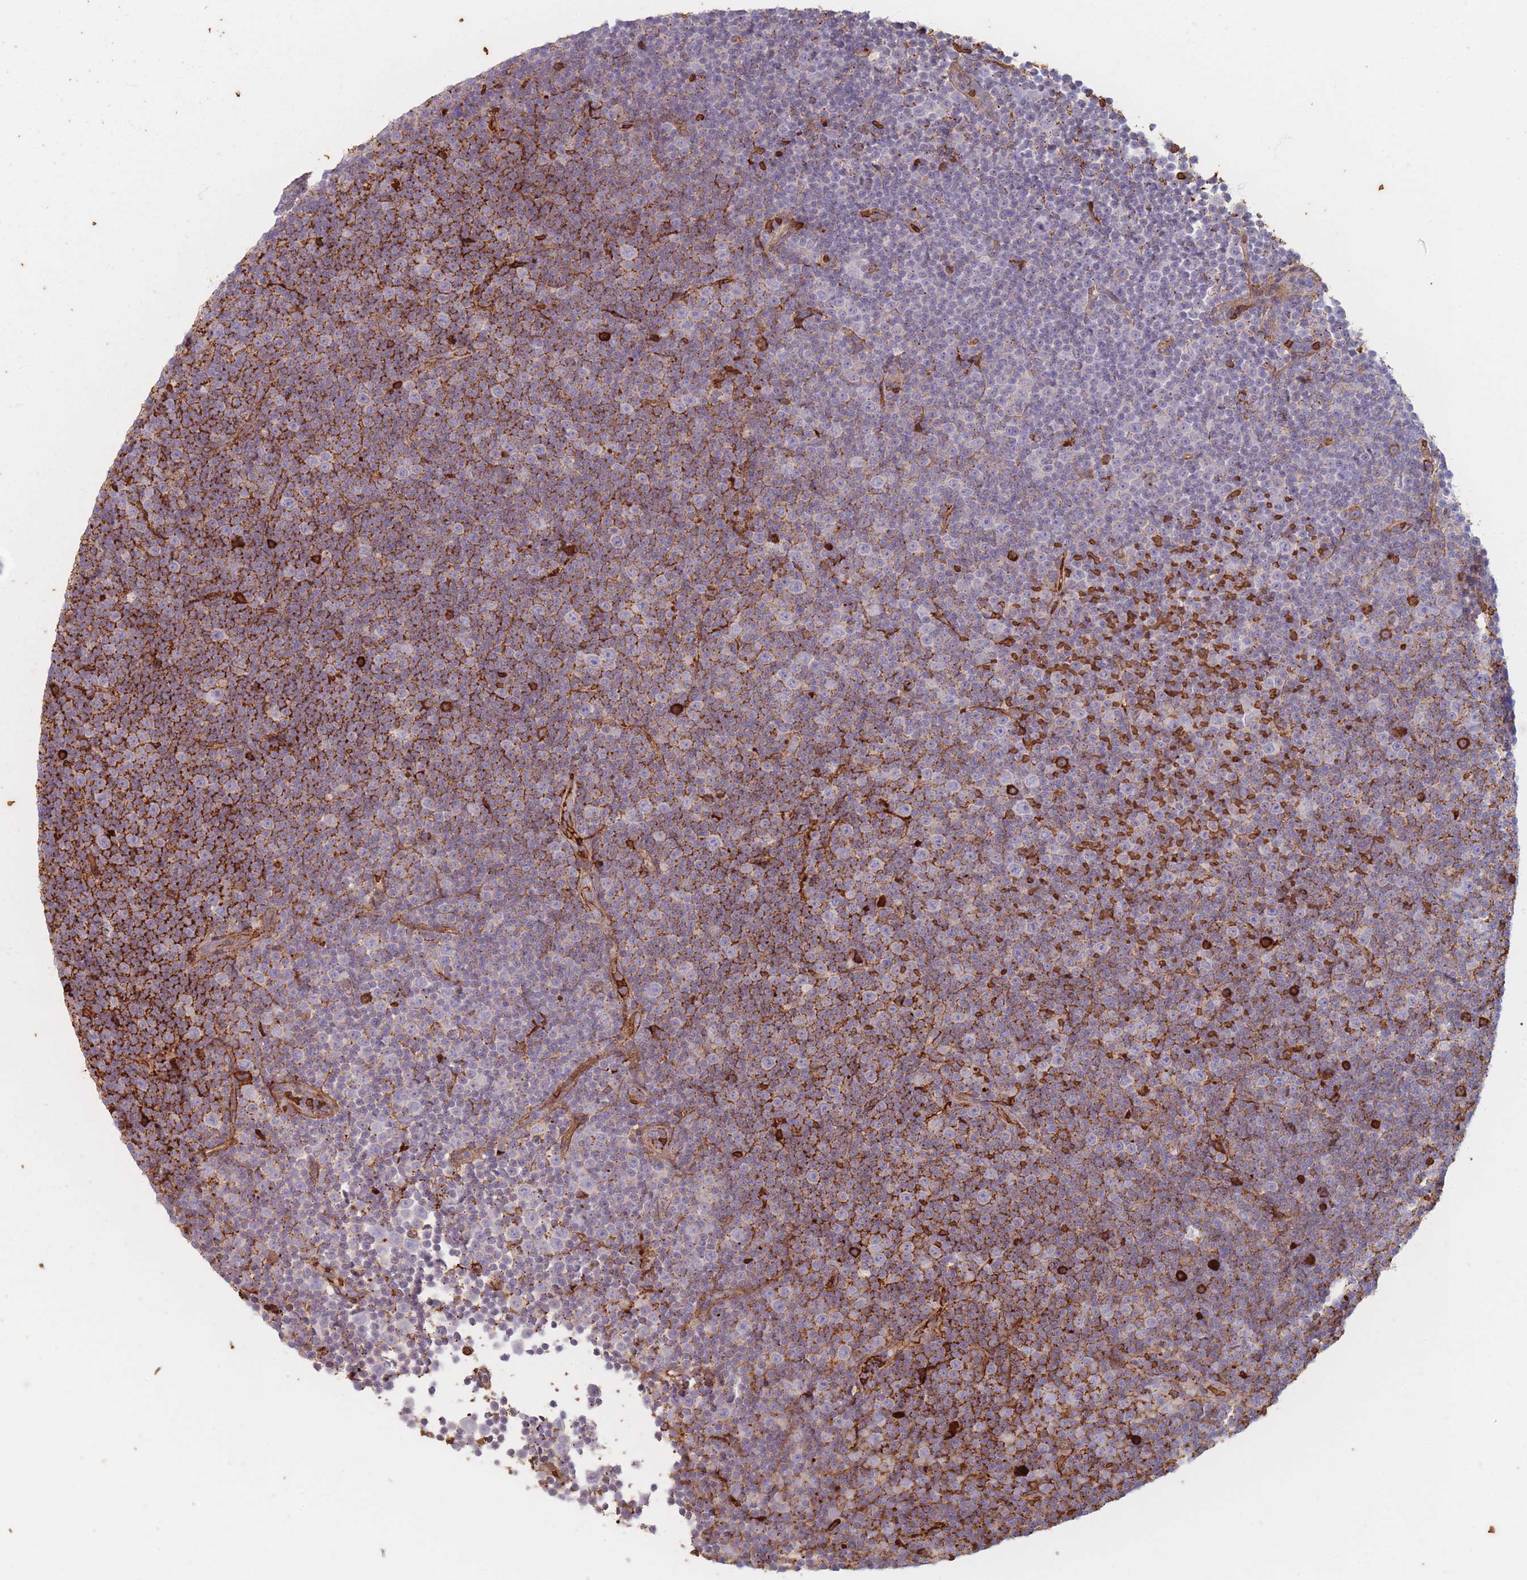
{"staining": {"intensity": "strong", "quantity": "25%-75%", "location": "cytoplasmic/membranous"}, "tissue": "lymphoma", "cell_type": "Tumor cells", "image_type": "cancer", "snomed": [{"axis": "morphology", "description": "Malignant lymphoma, non-Hodgkin's type, Low grade"}, {"axis": "topography", "description": "Lymph node"}], "caption": "The photomicrograph shows staining of lymphoma, revealing strong cytoplasmic/membranous protein staining (brown color) within tumor cells. The protein is shown in brown color, while the nuclei are stained blue.", "gene": "SLC2A6", "patient": {"sex": "female", "age": 67}}